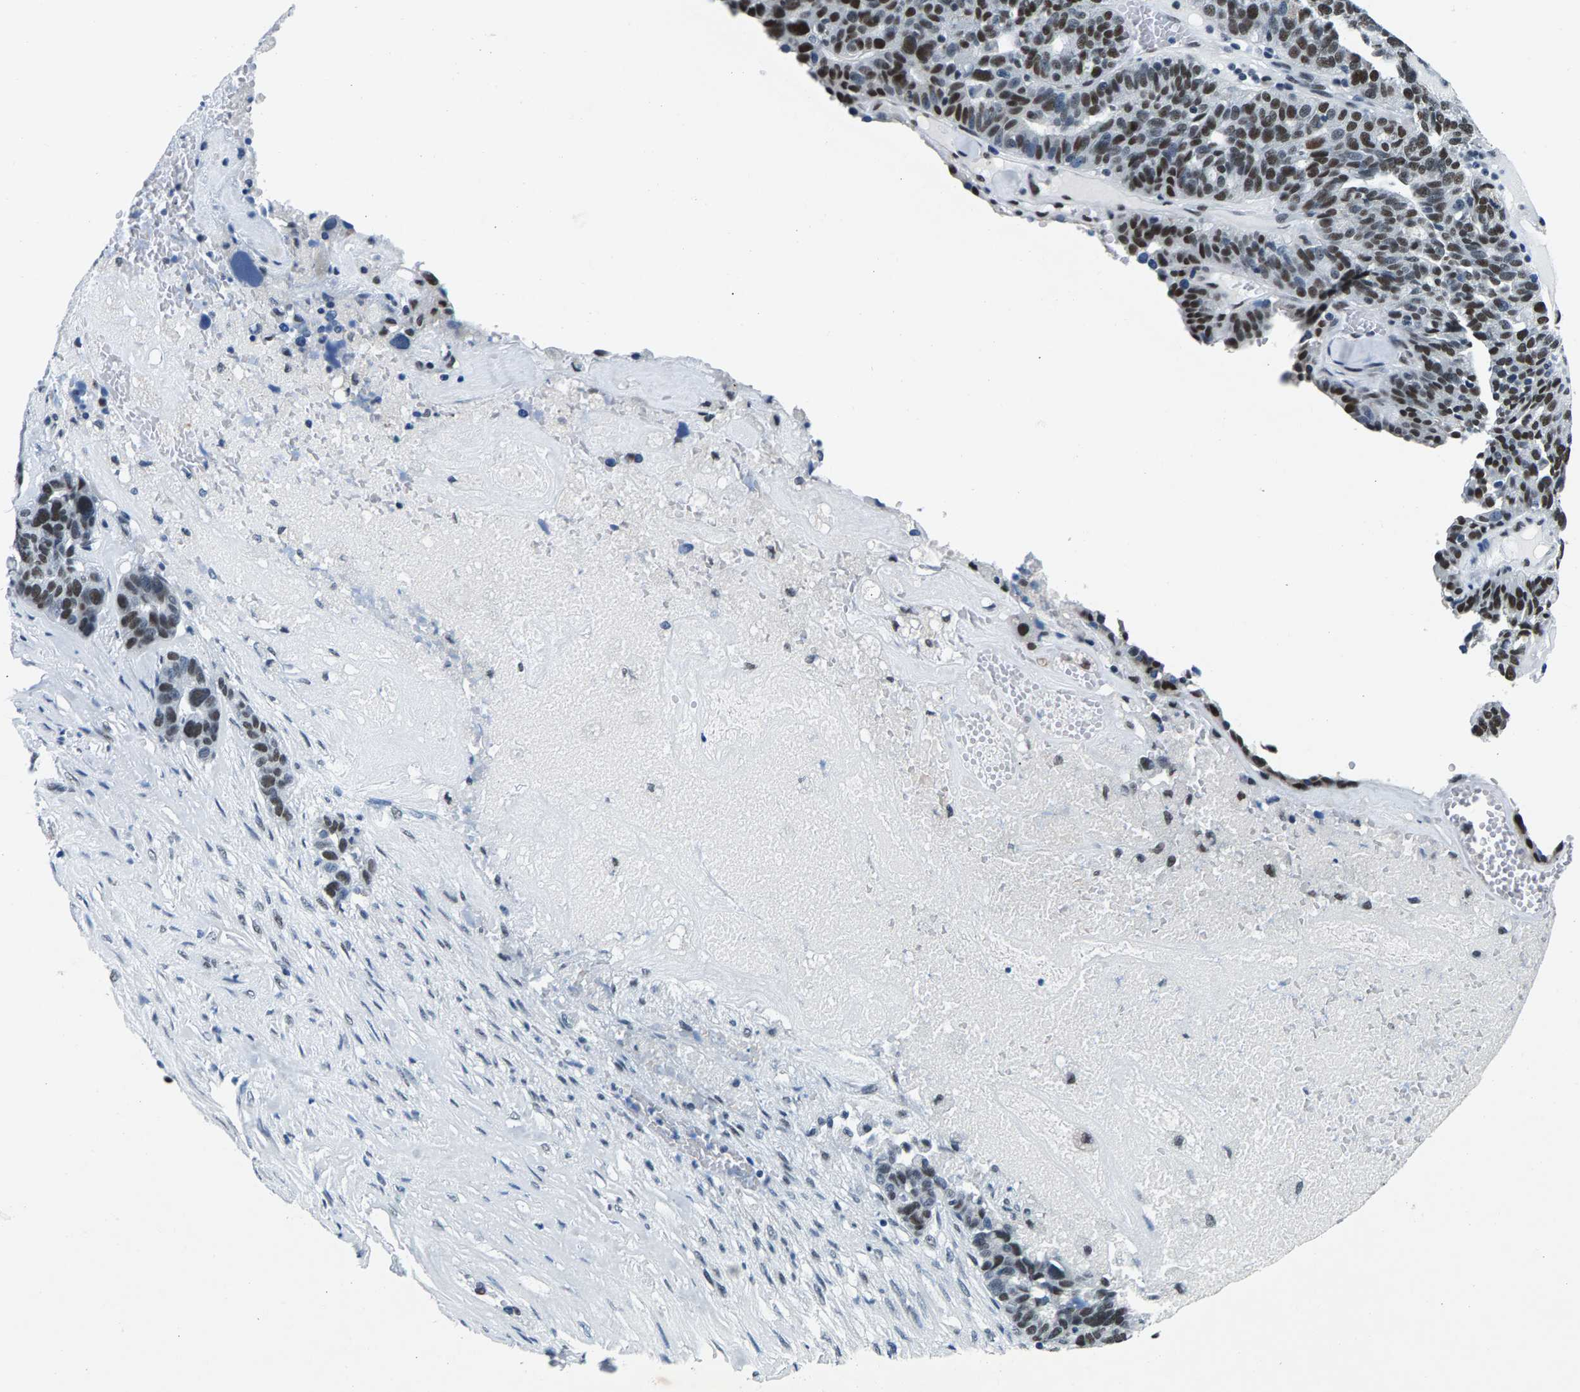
{"staining": {"intensity": "moderate", "quantity": "25%-75%", "location": "nuclear"}, "tissue": "ovarian cancer", "cell_type": "Tumor cells", "image_type": "cancer", "snomed": [{"axis": "morphology", "description": "Cystadenocarcinoma, serous, NOS"}, {"axis": "topography", "description": "Ovary"}], "caption": "DAB (3,3'-diaminobenzidine) immunohistochemical staining of ovarian cancer (serous cystadenocarcinoma) shows moderate nuclear protein positivity in approximately 25%-75% of tumor cells.", "gene": "ATF2", "patient": {"sex": "female", "age": 59}}